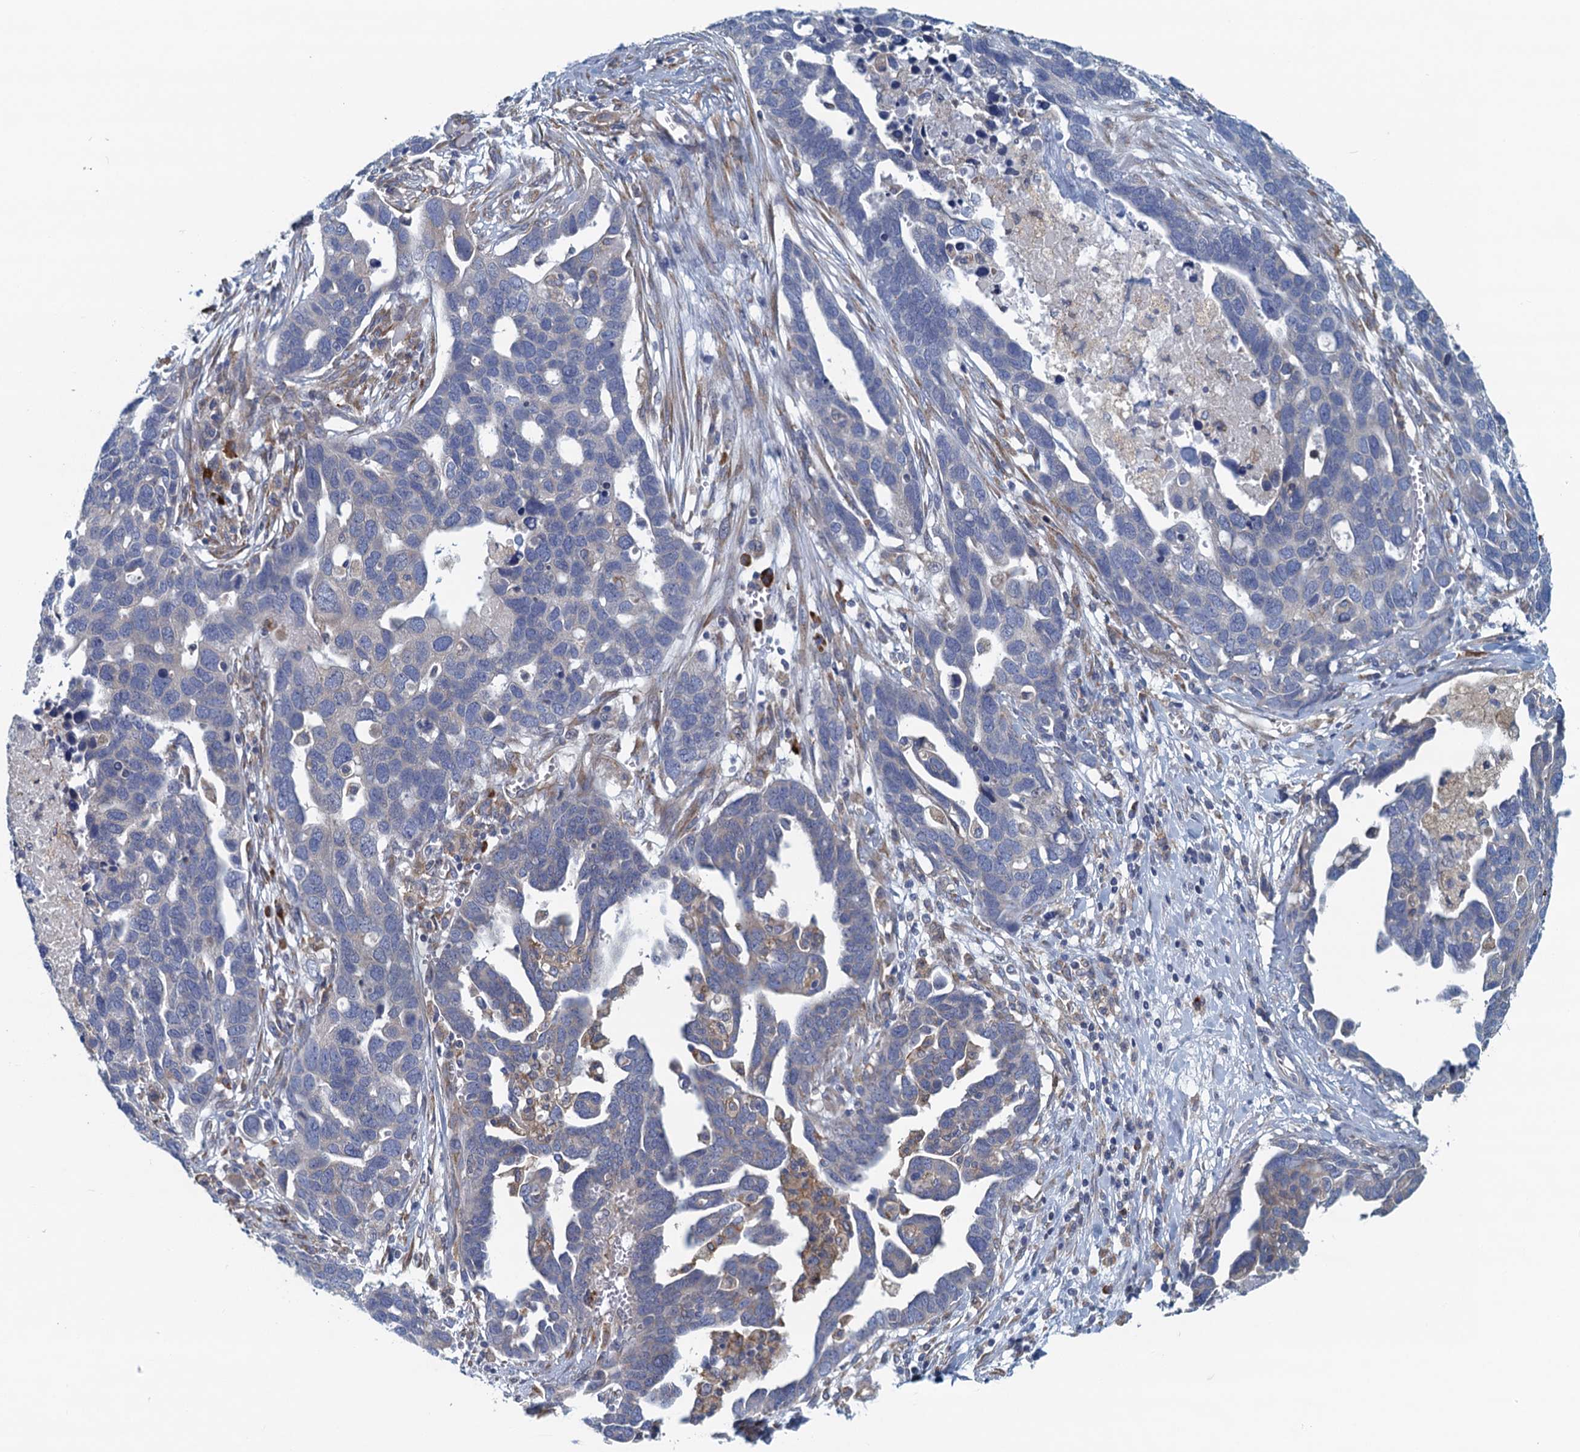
{"staining": {"intensity": "negative", "quantity": "none", "location": "none"}, "tissue": "ovarian cancer", "cell_type": "Tumor cells", "image_type": "cancer", "snomed": [{"axis": "morphology", "description": "Cystadenocarcinoma, serous, NOS"}, {"axis": "topography", "description": "Ovary"}], "caption": "The immunohistochemistry (IHC) image has no significant staining in tumor cells of ovarian cancer (serous cystadenocarcinoma) tissue.", "gene": "MYDGF", "patient": {"sex": "female", "age": 54}}